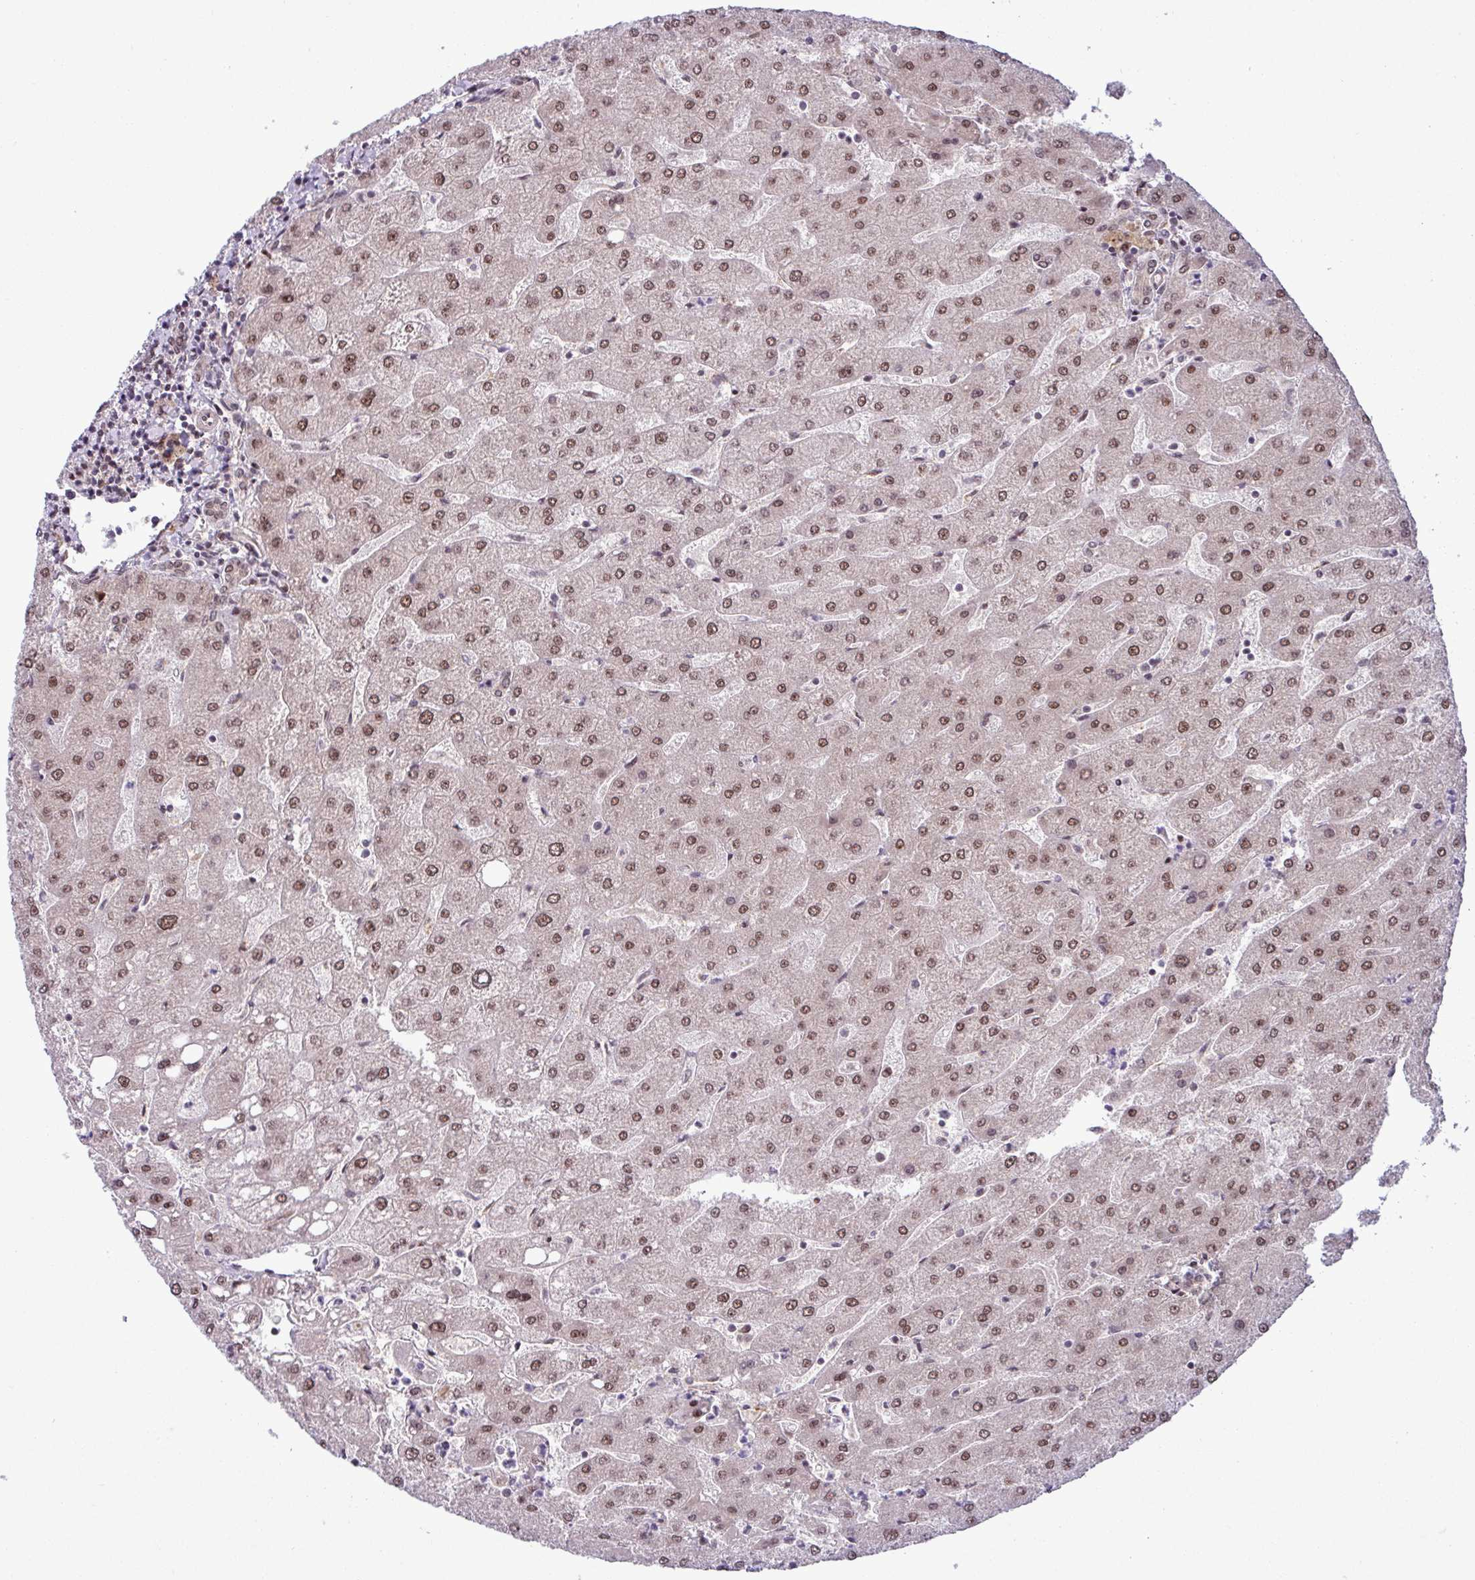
{"staining": {"intensity": "weak", "quantity": ">75%", "location": "nuclear"}, "tissue": "liver", "cell_type": "Cholangiocytes", "image_type": "normal", "snomed": [{"axis": "morphology", "description": "Normal tissue, NOS"}, {"axis": "topography", "description": "Liver"}], "caption": "This image displays unremarkable liver stained with IHC to label a protein in brown. The nuclear of cholangiocytes show weak positivity for the protein. Nuclei are counter-stained blue.", "gene": "C7orf50", "patient": {"sex": "male", "age": 67}}